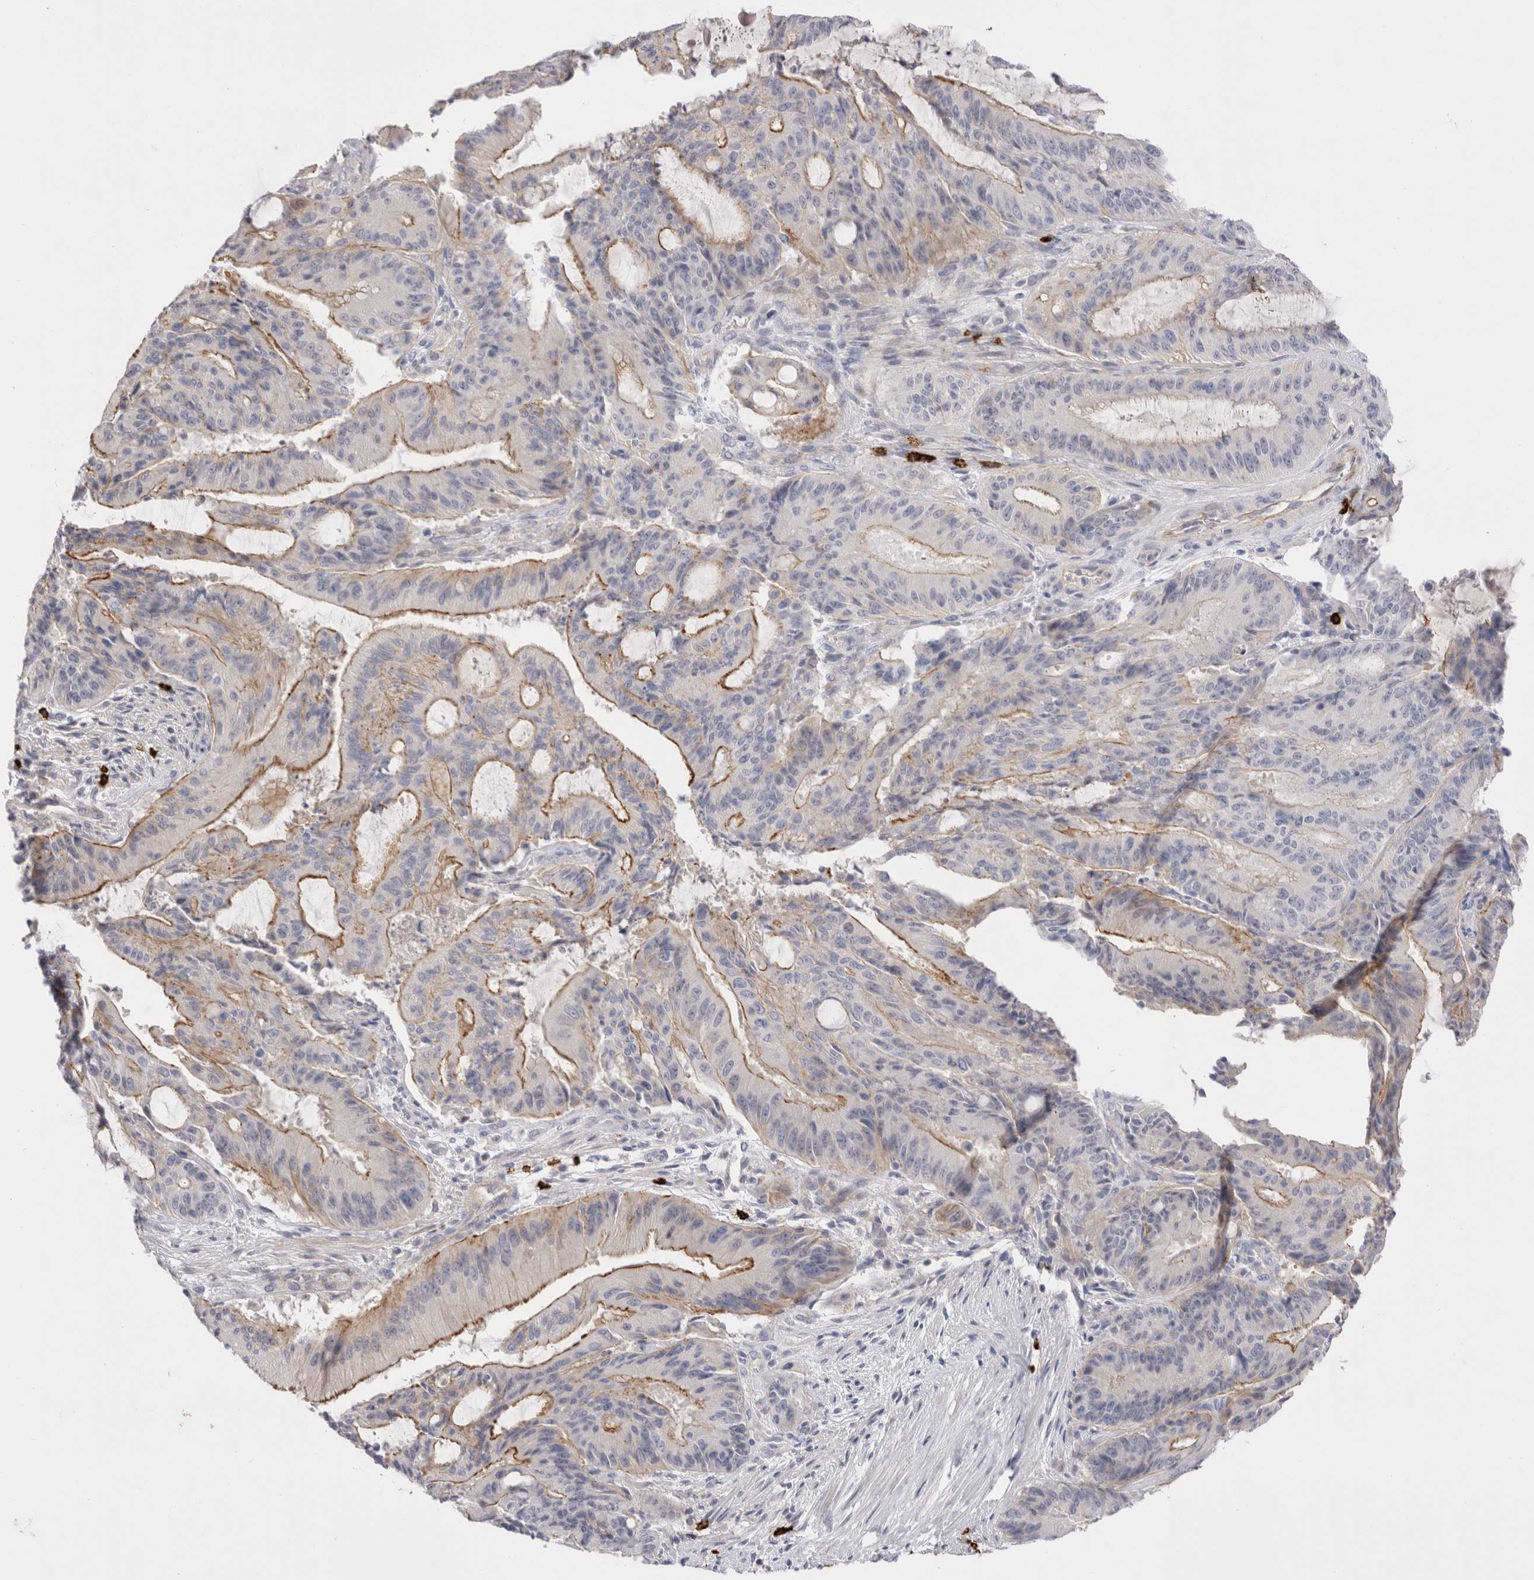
{"staining": {"intensity": "moderate", "quantity": "25%-75%", "location": "cytoplasmic/membranous"}, "tissue": "liver cancer", "cell_type": "Tumor cells", "image_type": "cancer", "snomed": [{"axis": "morphology", "description": "Normal tissue, NOS"}, {"axis": "morphology", "description": "Cholangiocarcinoma"}, {"axis": "topography", "description": "Liver"}, {"axis": "topography", "description": "Peripheral nerve tissue"}], "caption": "Protein positivity by immunohistochemistry (IHC) displays moderate cytoplasmic/membranous positivity in approximately 25%-75% of tumor cells in liver cancer (cholangiocarcinoma). (Brightfield microscopy of DAB IHC at high magnification).", "gene": "SPINK2", "patient": {"sex": "female", "age": 73}}